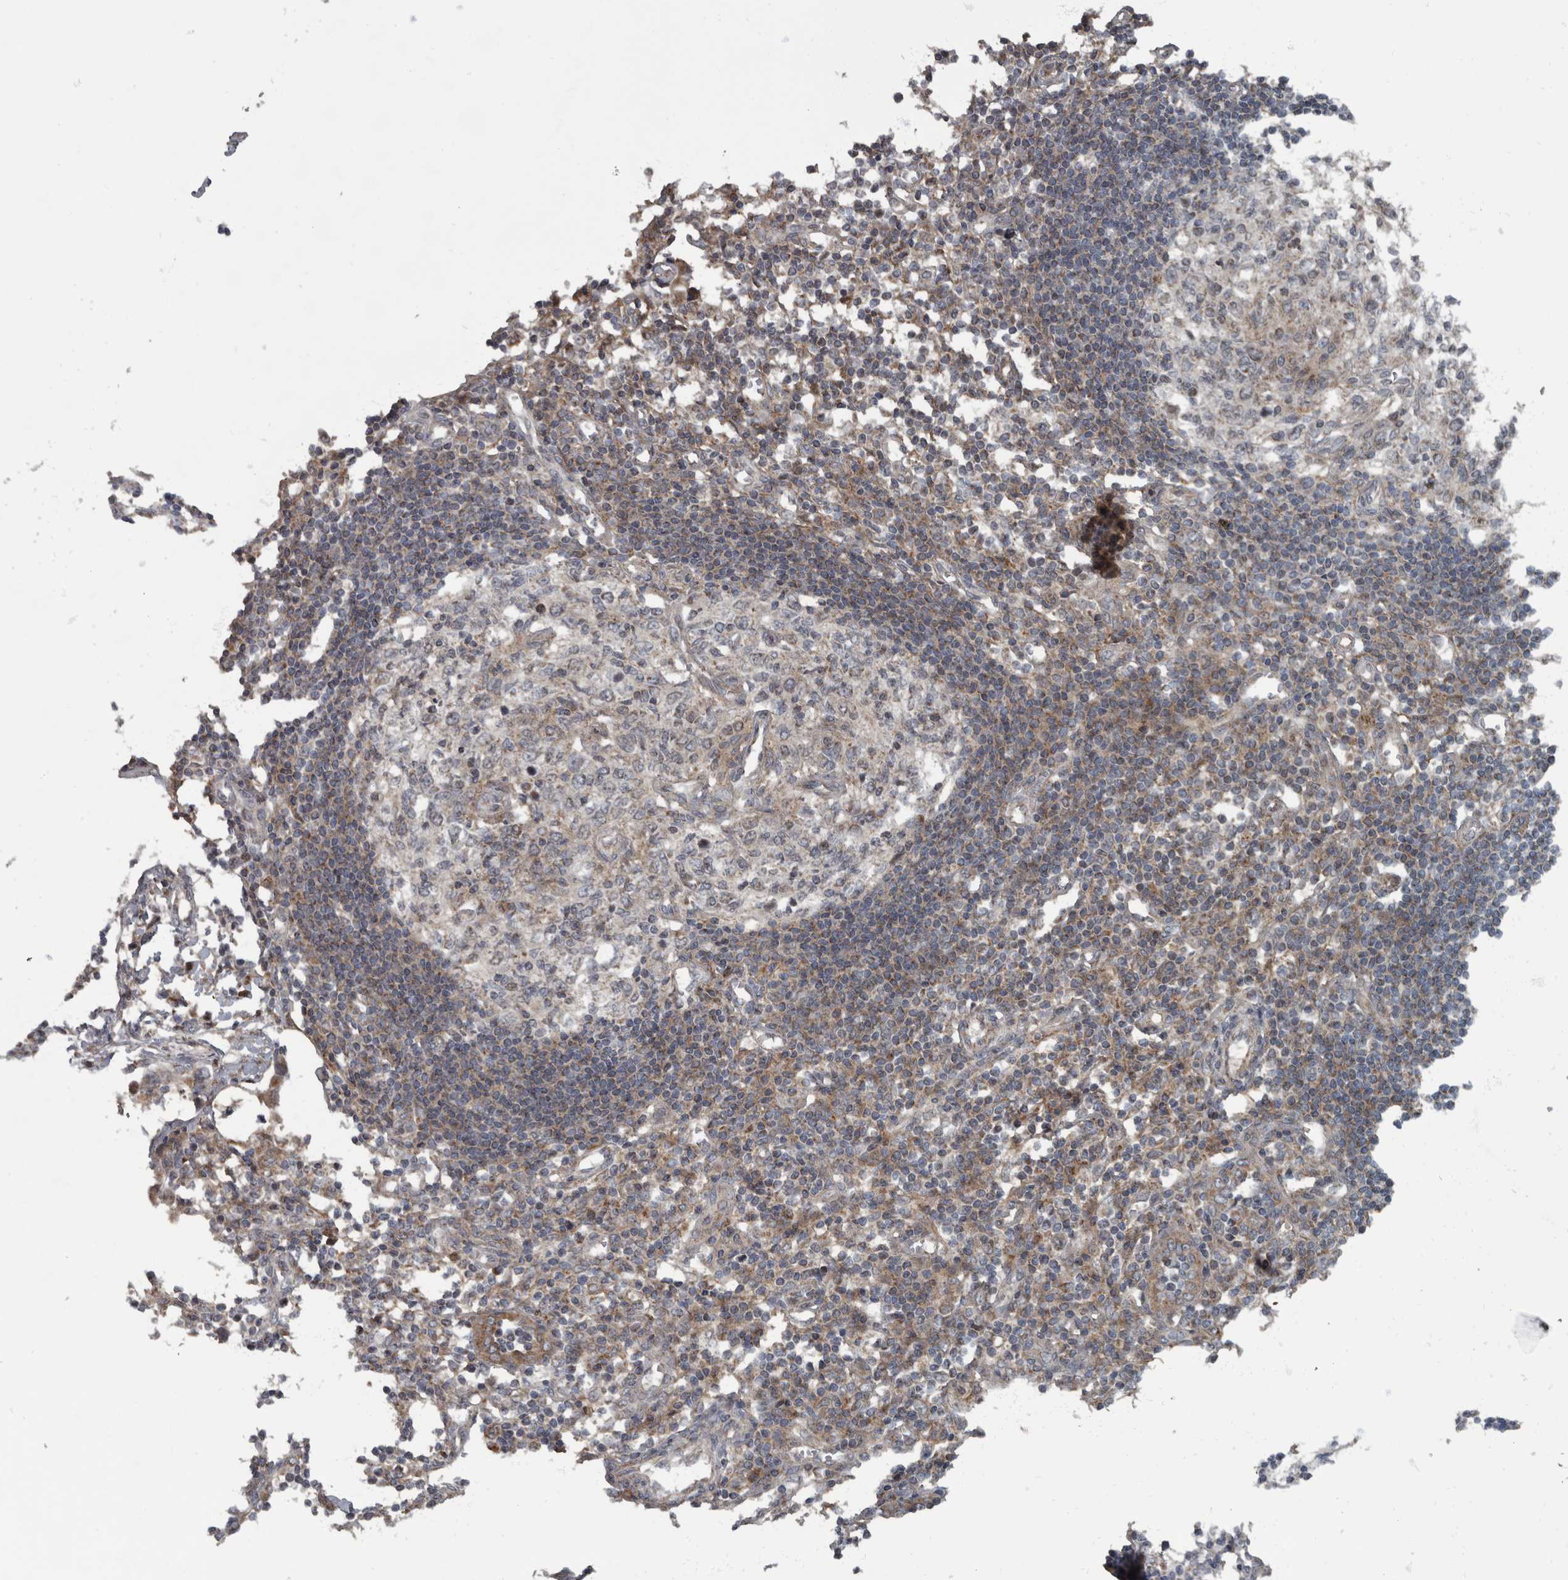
{"staining": {"intensity": "moderate", "quantity": "25%-75%", "location": "cytoplasmic/membranous"}, "tissue": "lymph node", "cell_type": "Germinal center cells", "image_type": "normal", "snomed": [{"axis": "morphology", "description": "Normal tissue, NOS"}, {"axis": "morphology", "description": "Malignant melanoma, Metastatic site"}, {"axis": "topography", "description": "Lymph node"}], "caption": "High-magnification brightfield microscopy of unremarkable lymph node stained with DAB (3,3'-diaminobenzidine) (brown) and counterstained with hematoxylin (blue). germinal center cells exhibit moderate cytoplasmic/membranous positivity is appreciated in approximately25%-75% of cells.", "gene": "RABGGTB", "patient": {"sex": "male", "age": 41}}